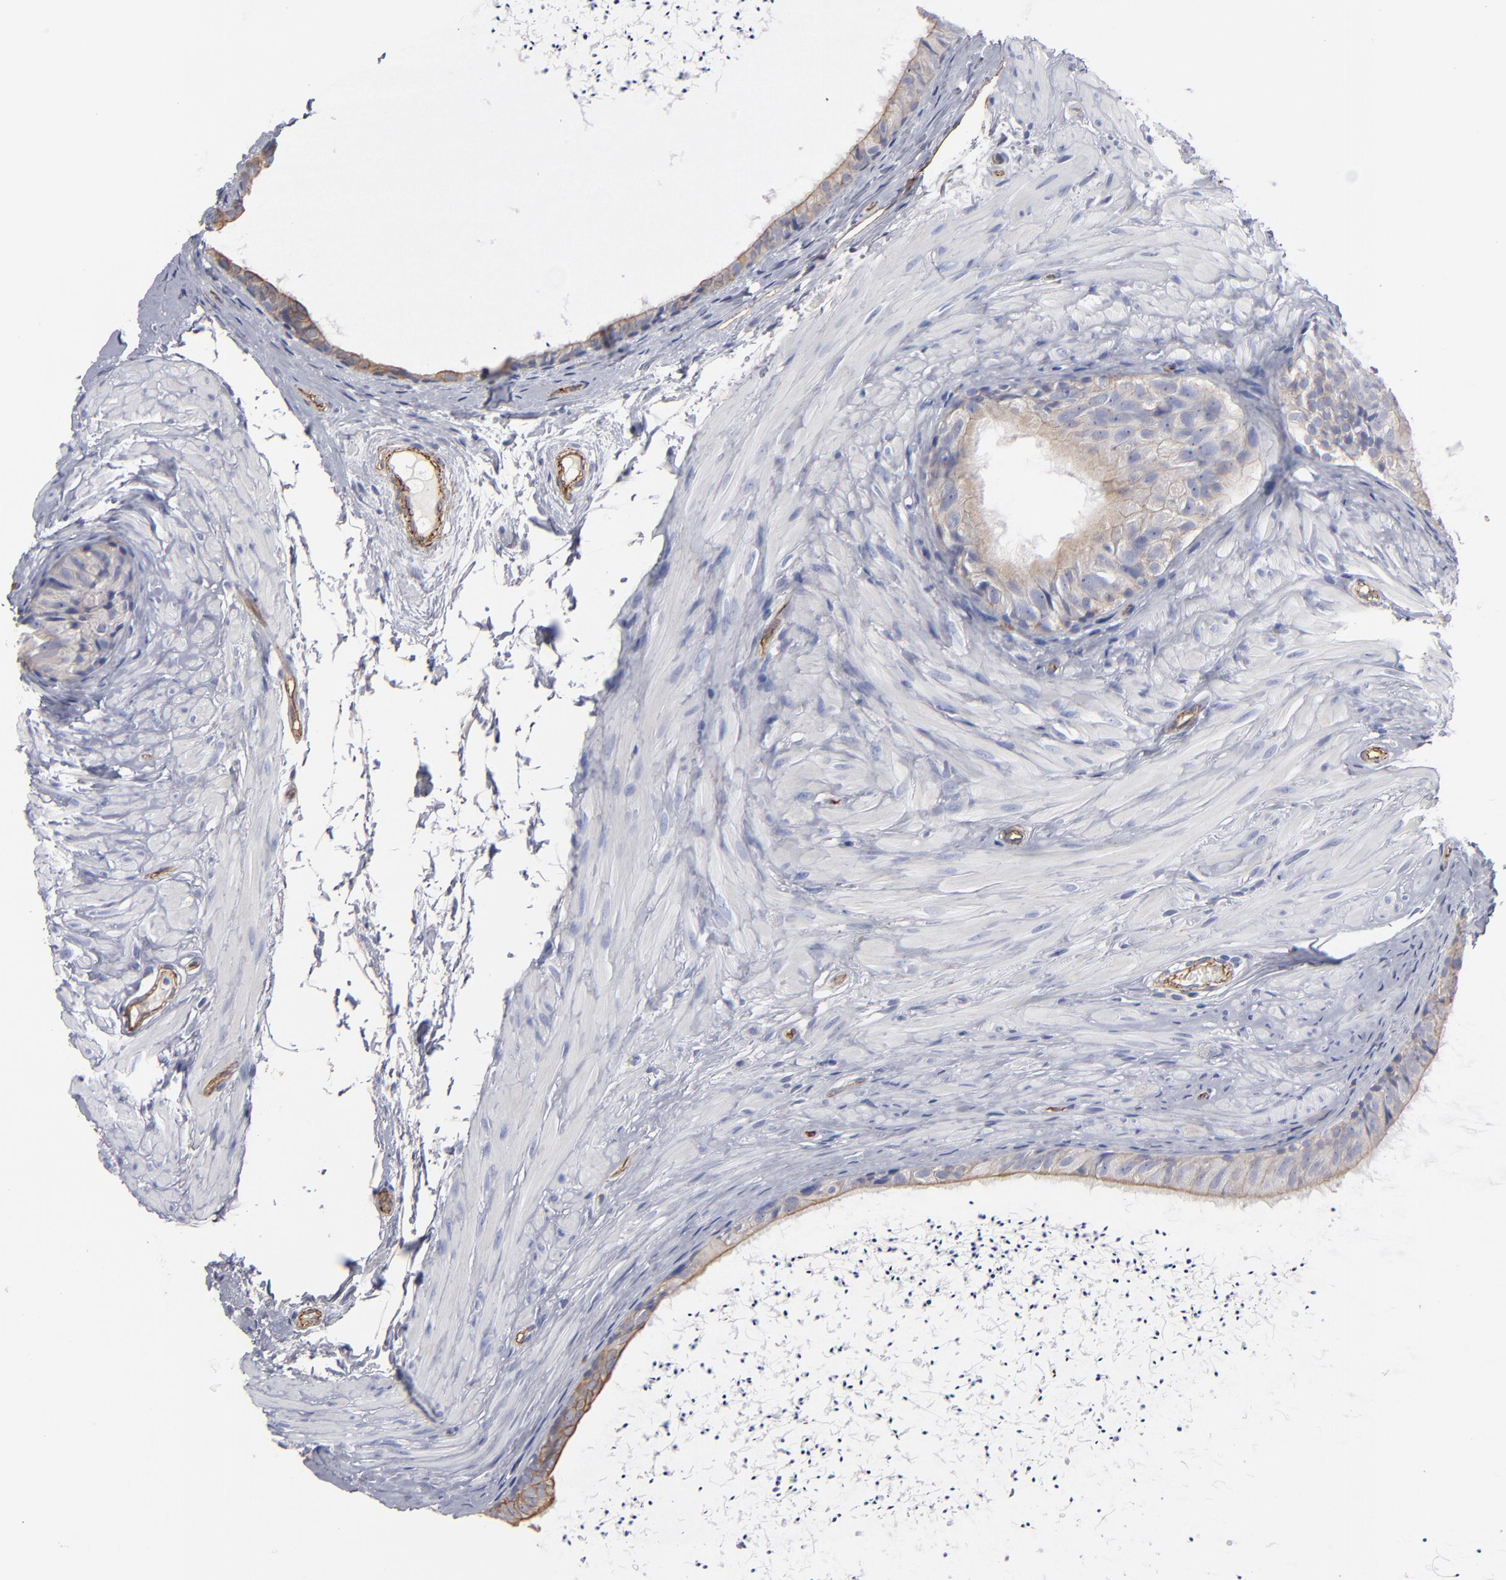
{"staining": {"intensity": "weak", "quantity": "25%-75%", "location": "cytoplasmic/membranous"}, "tissue": "epididymis", "cell_type": "Glandular cells", "image_type": "normal", "snomed": [{"axis": "morphology", "description": "Normal tissue, NOS"}, {"axis": "topography", "description": "Epididymis"}], "caption": "Weak cytoplasmic/membranous positivity for a protein is seen in approximately 25%-75% of glandular cells of unremarkable epididymis using immunohistochemistry (IHC).", "gene": "TM4SF1", "patient": {"sex": "male", "age": 77}}